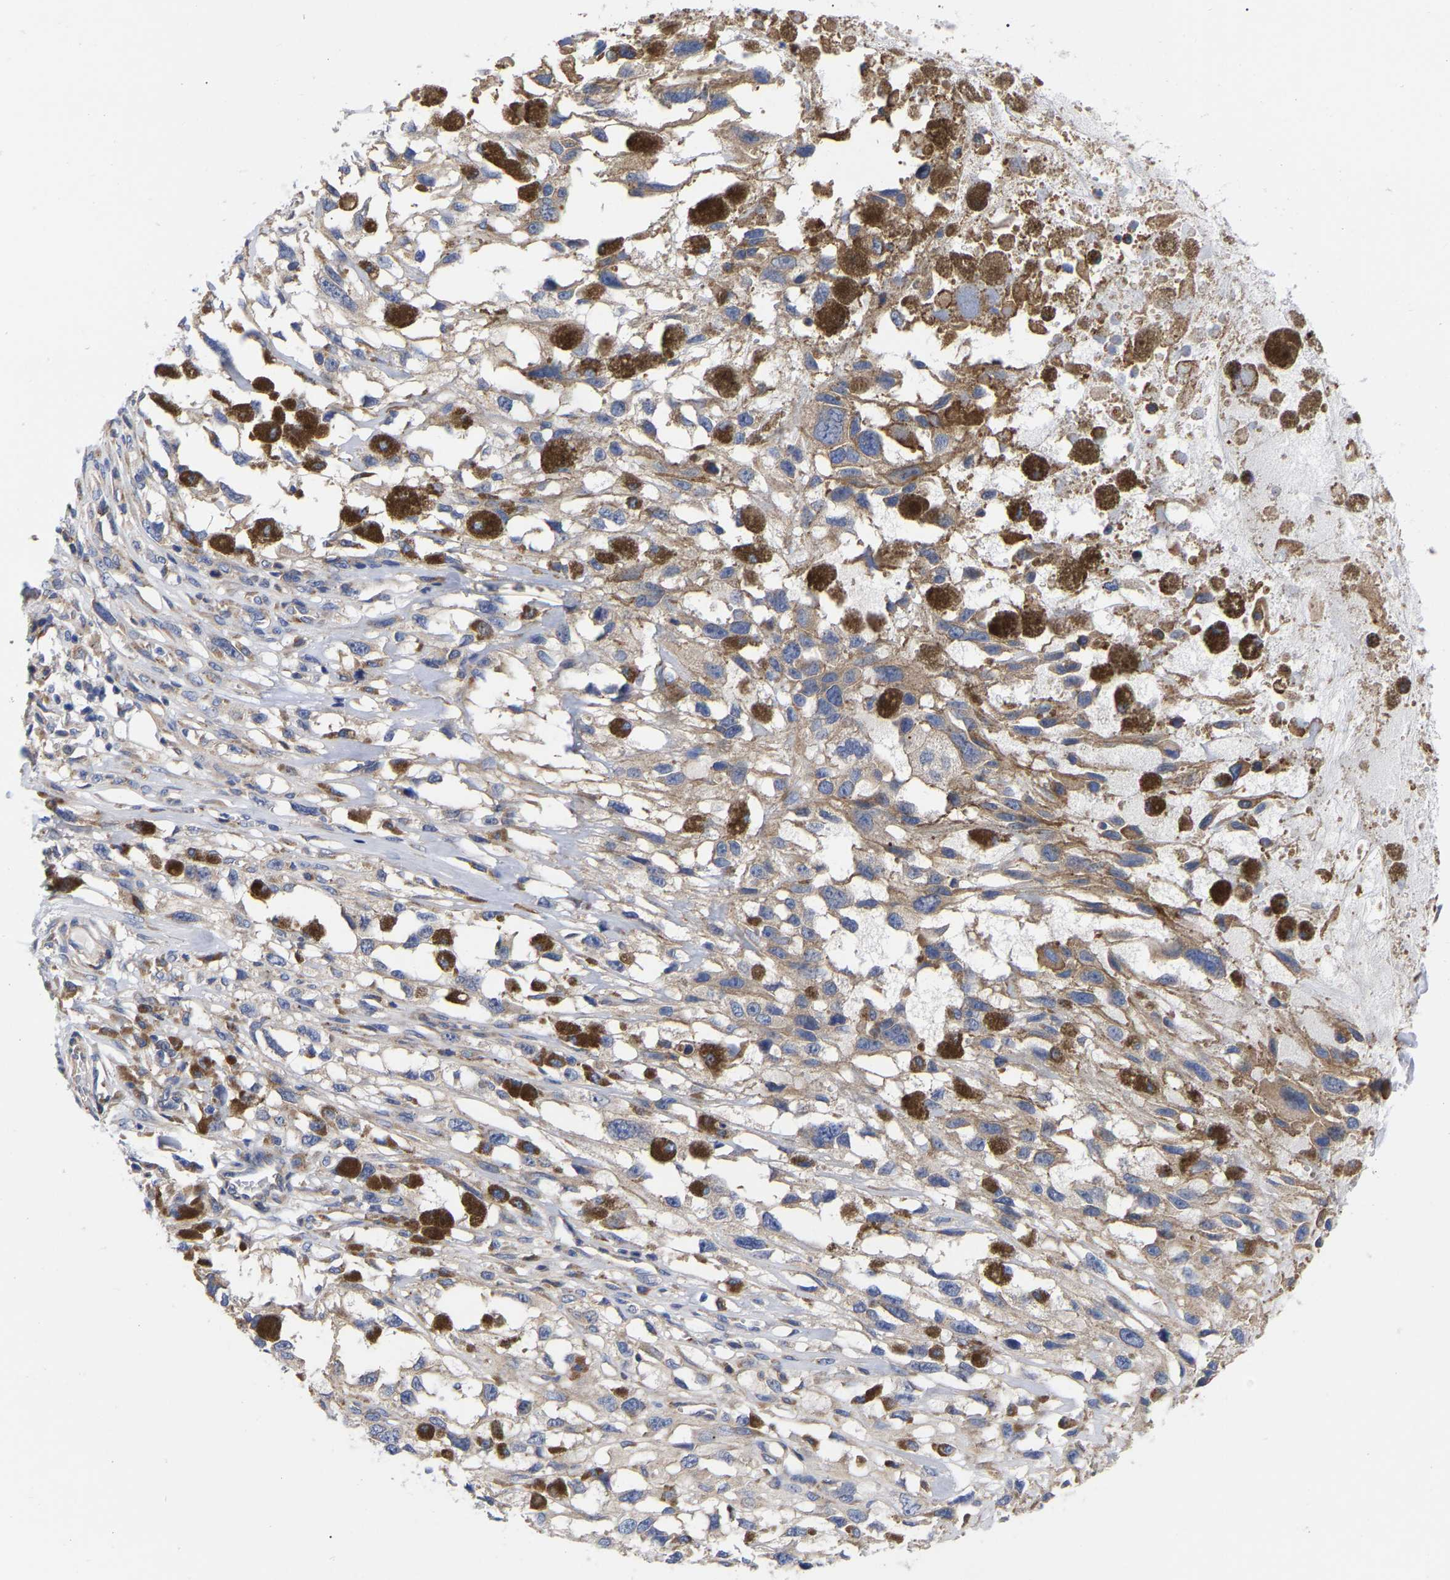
{"staining": {"intensity": "weak", "quantity": "25%-75%", "location": "cytoplasmic/membranous"}, "tissue": "melanoma", "cell_type": "Tumor cells", "image_type": "cancer", "snomed": [{"axis": "morphology", "description": "Malignant melanoma, Metastatic site"}, {"axis": "topography", "description": "Lymph node"}], "caption": "Immunohistochemistry (IHC) staining of malignant melanoma (metastatic site), which reveals low levels of weak cytoplasmic/membranous positivity in approximately 25%-75% of tumor cells indicating weak cytoplasmic/membranous protein positivity. The staining was performed using DAB (3,3'-diaminobenzidine) (brown) for protein detection and nuclei were counterstained in hematoxylin (blue).", "gene": "CFAP298", "patient": {"sex": "male", "age": 59}}